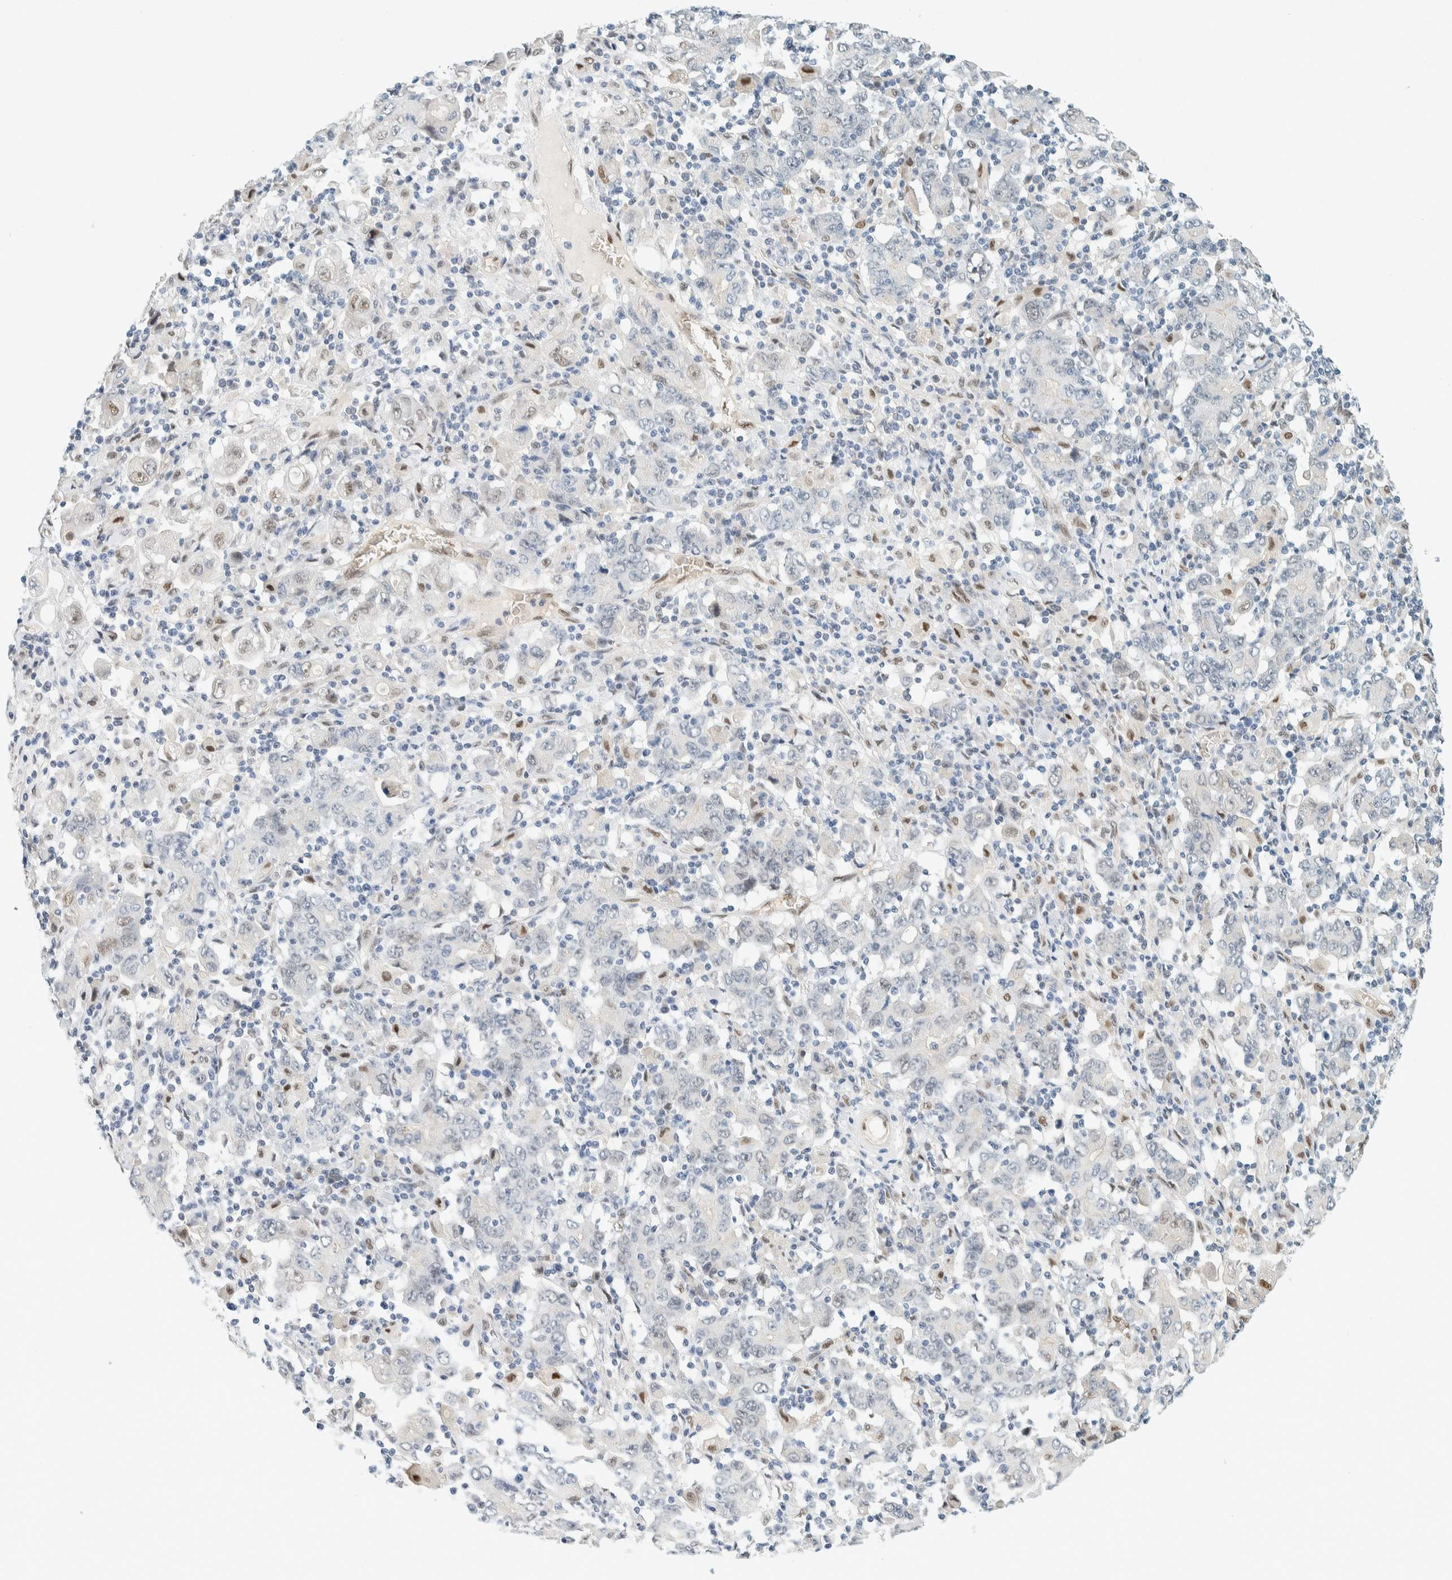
{"staining": {"intensity": "weak", "quantity": "<25%", "location": "nuclear"}, "tissue": "stomach cancer", "cell_type": "Tumor cells", "image_type": "cancer", "snomed": [{"axis": "morphology", "description": "Adenocarcinoma, NOS"}, {"axis": "topography", "description": "Stomach, upper"}], "caption": "DAB immunohistochemical staining of stomach cancer demonstrates no significant expression in tumor cells. (IHC, brightfield microscopy, high magnification).", "gene": "TSTD2", "patient": {"sex": "male", "age": 69}}